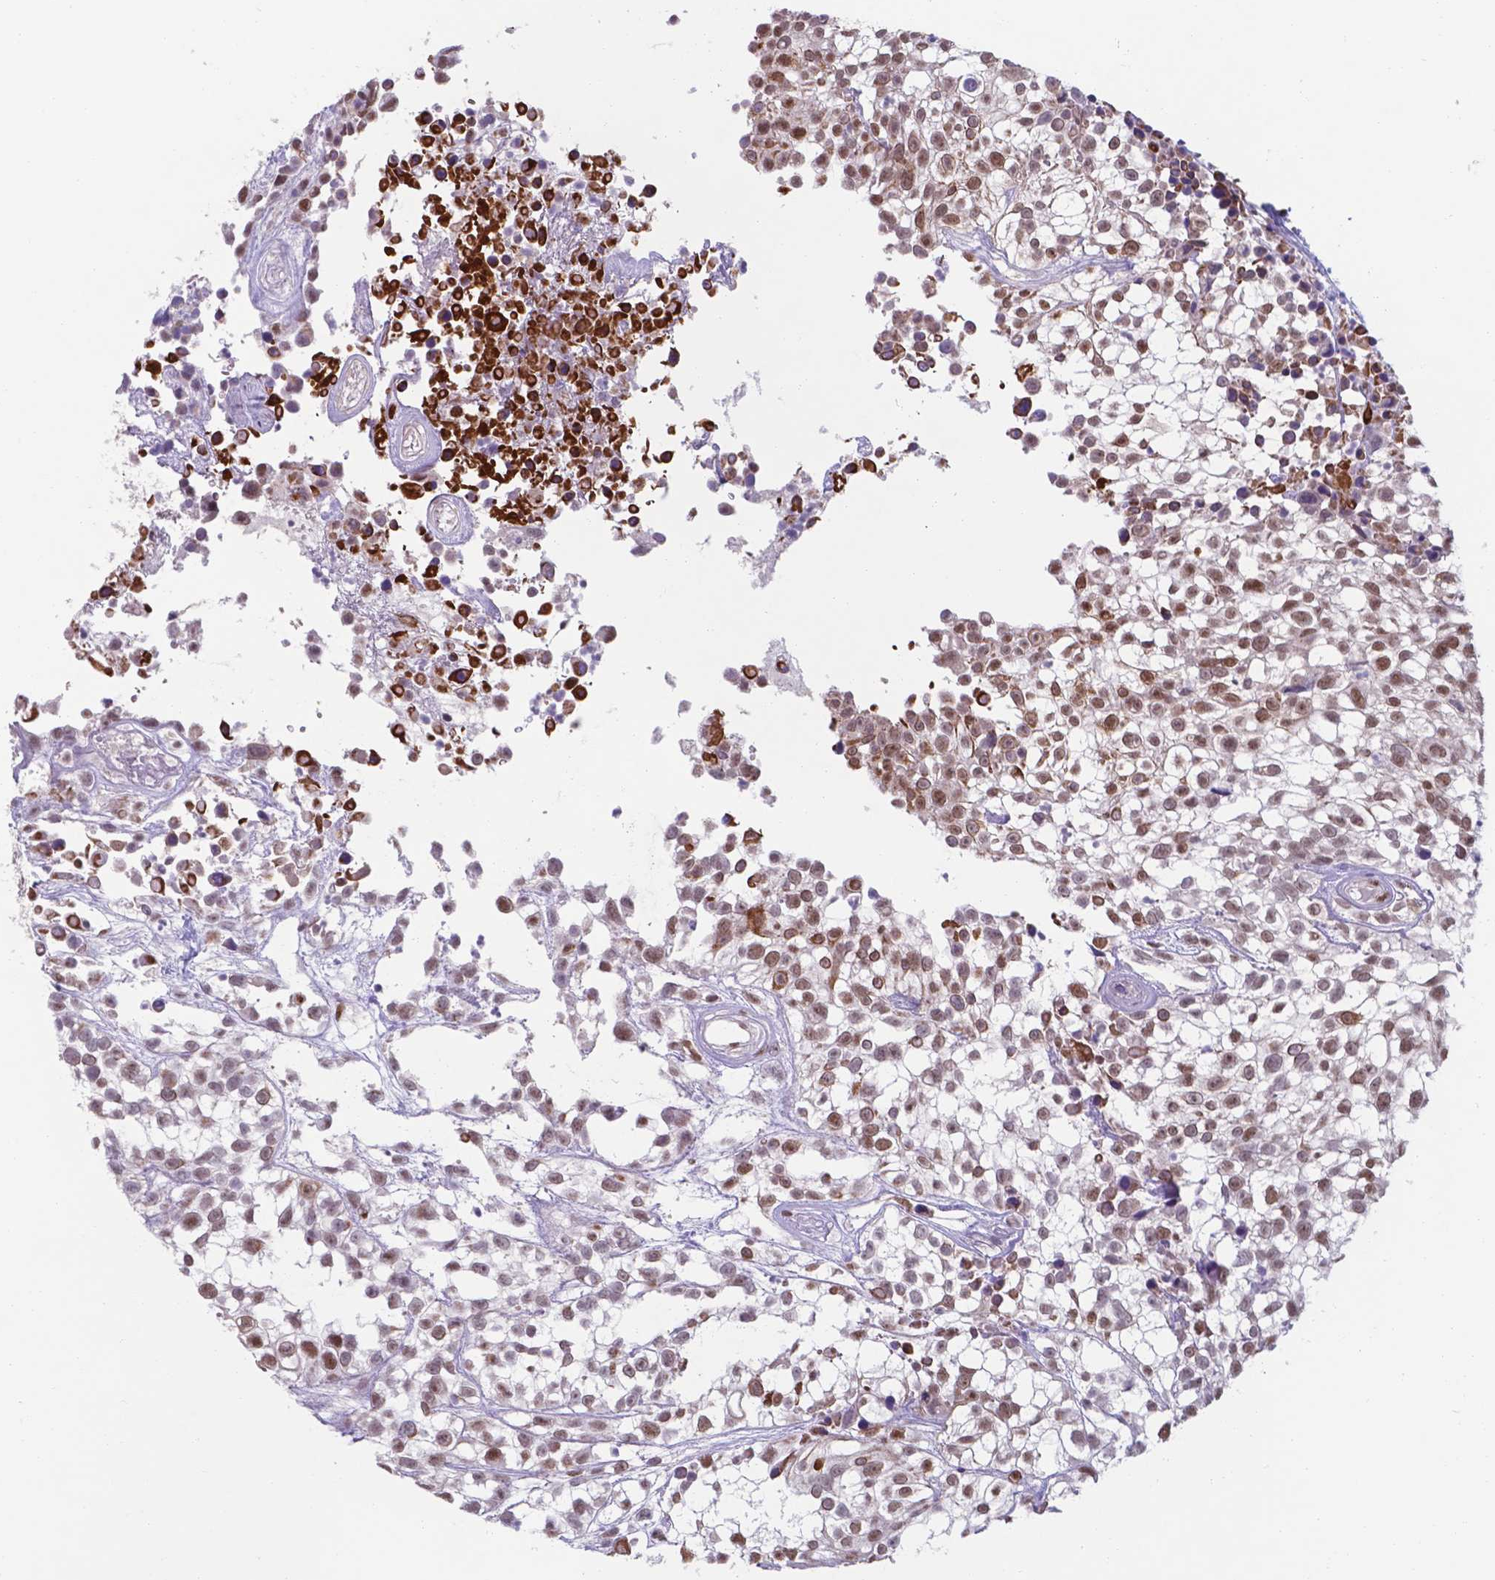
{"staining": {"intensity": "moderate", "quantity": ">75%", "location": "nuclear"}, "tissue": "urothelial cancer", "cell_type": "Tumor cells", "image_type": "cancer", "snomed": [{"axis": "morphology", "description": "Urothelial carcinoma, High grade"}, {"axis": "topography", "description": "Urinary bladder"}], "caption": "Human urothelial cancer stained with a protein marker shows moderate staining in tumor cells.", "gene": "UBE2E2", "patient": {"sex": "male", "age": 56}}